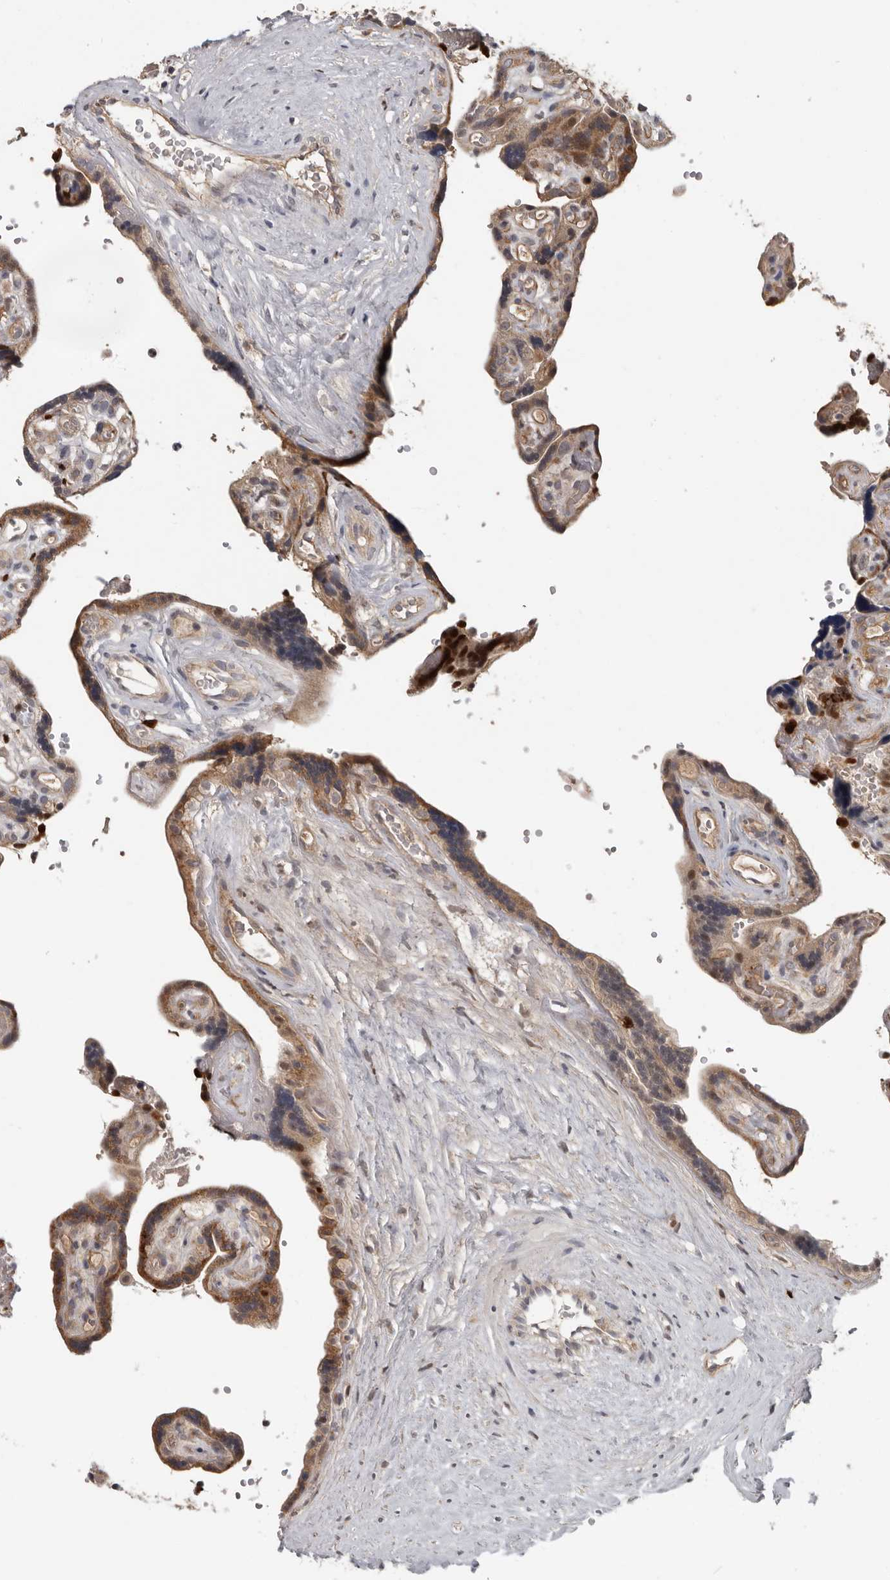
{"staining": {"intensity": "strong", "quantity": ">75%", "location": "cytoplasmic/membranous"}, "tissue": "placenta", "cell_type": "Decidual cells", "image_type": "normal", "snomed": [{"axis": "morphology", "description": "Normal tissue, NOS"}, {"axis": "topography", "description": "Placenta"}], "caption": "Brown immunohistochemical staining in normal placenta demonstrates strong cytoplasmic/membranous positivity in approximately >75% of decidual cells.", "gene": "MTF1", "patient": {"sex": "female", "age": 30}}